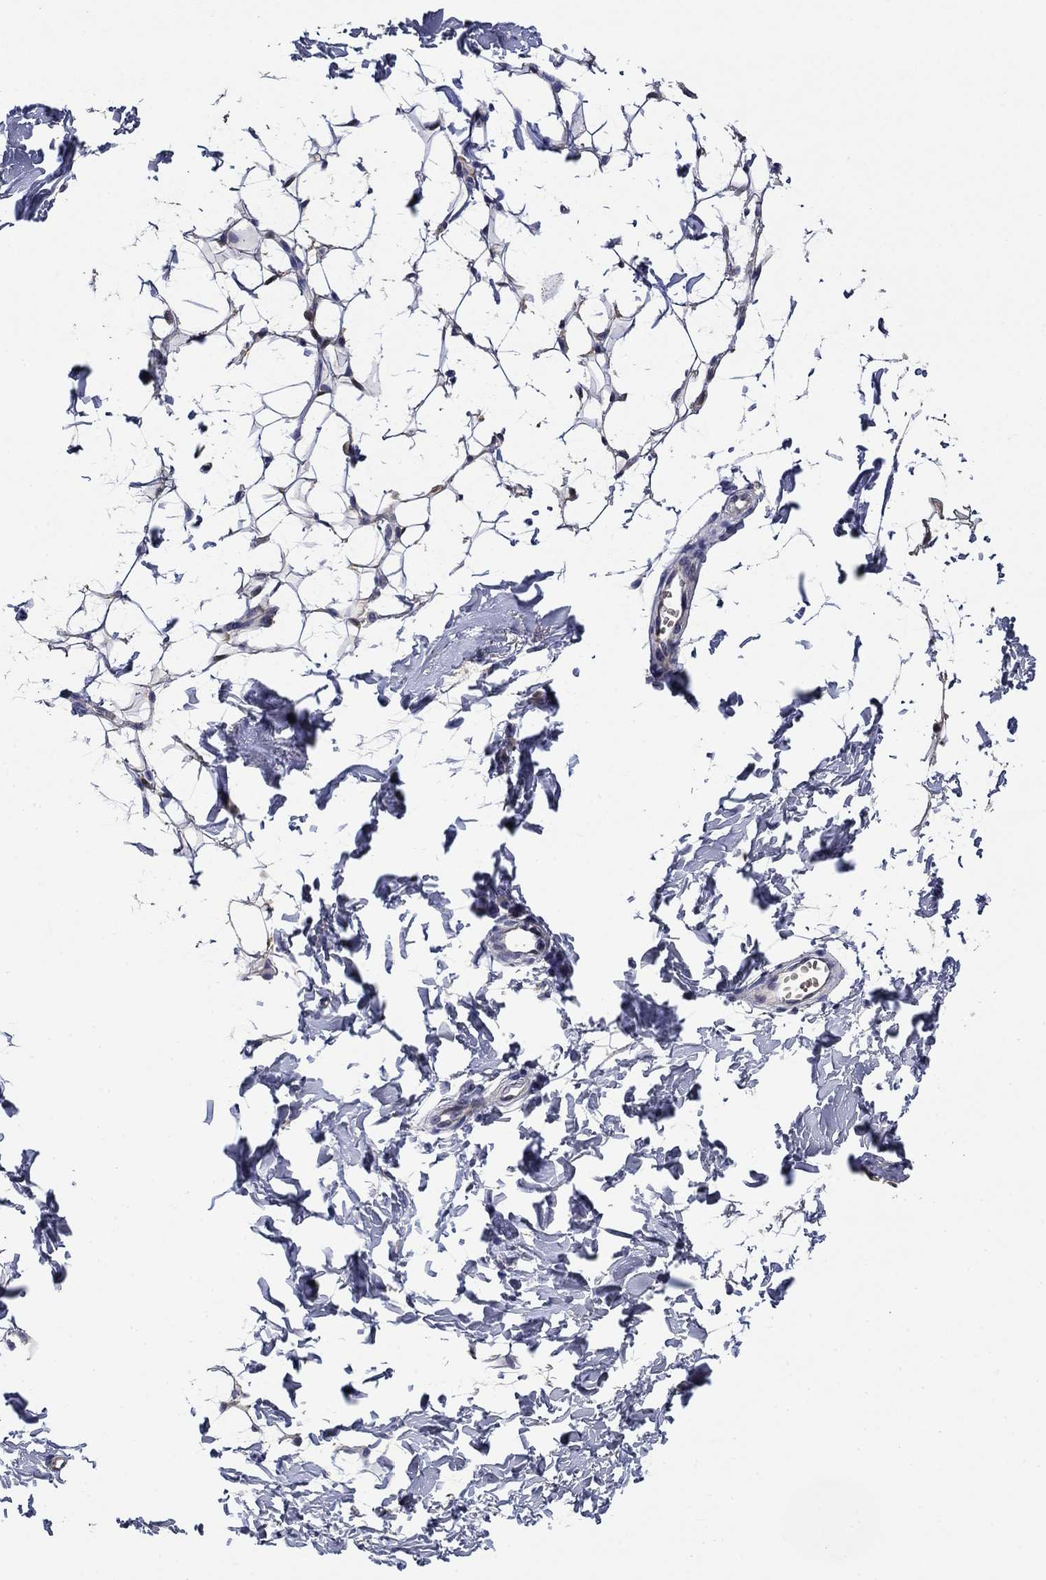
{"staining": {"intensity": "negative", "quantity": "none", "location": "none"}, "tissue": "breast", "cell_type": "Adipocytes", "image_type": "normal", "snomed": [{"axis": "morphology", "description": "Normal tissue, NOS"}, {"axis": "topography", "description": "Breast"}], "caption": "Immunohistochemistry micrograph of unremarkable breast: human breast stained with DAB (3,3'-diaminobenzidine) demonstrates no significant protein staining in adipocytes. (DAB immunohistochemistry visualized using brightfield microscopy, high magnification).", "gene": "DDTL", "patient": {"sex": "female", "age": 37}}